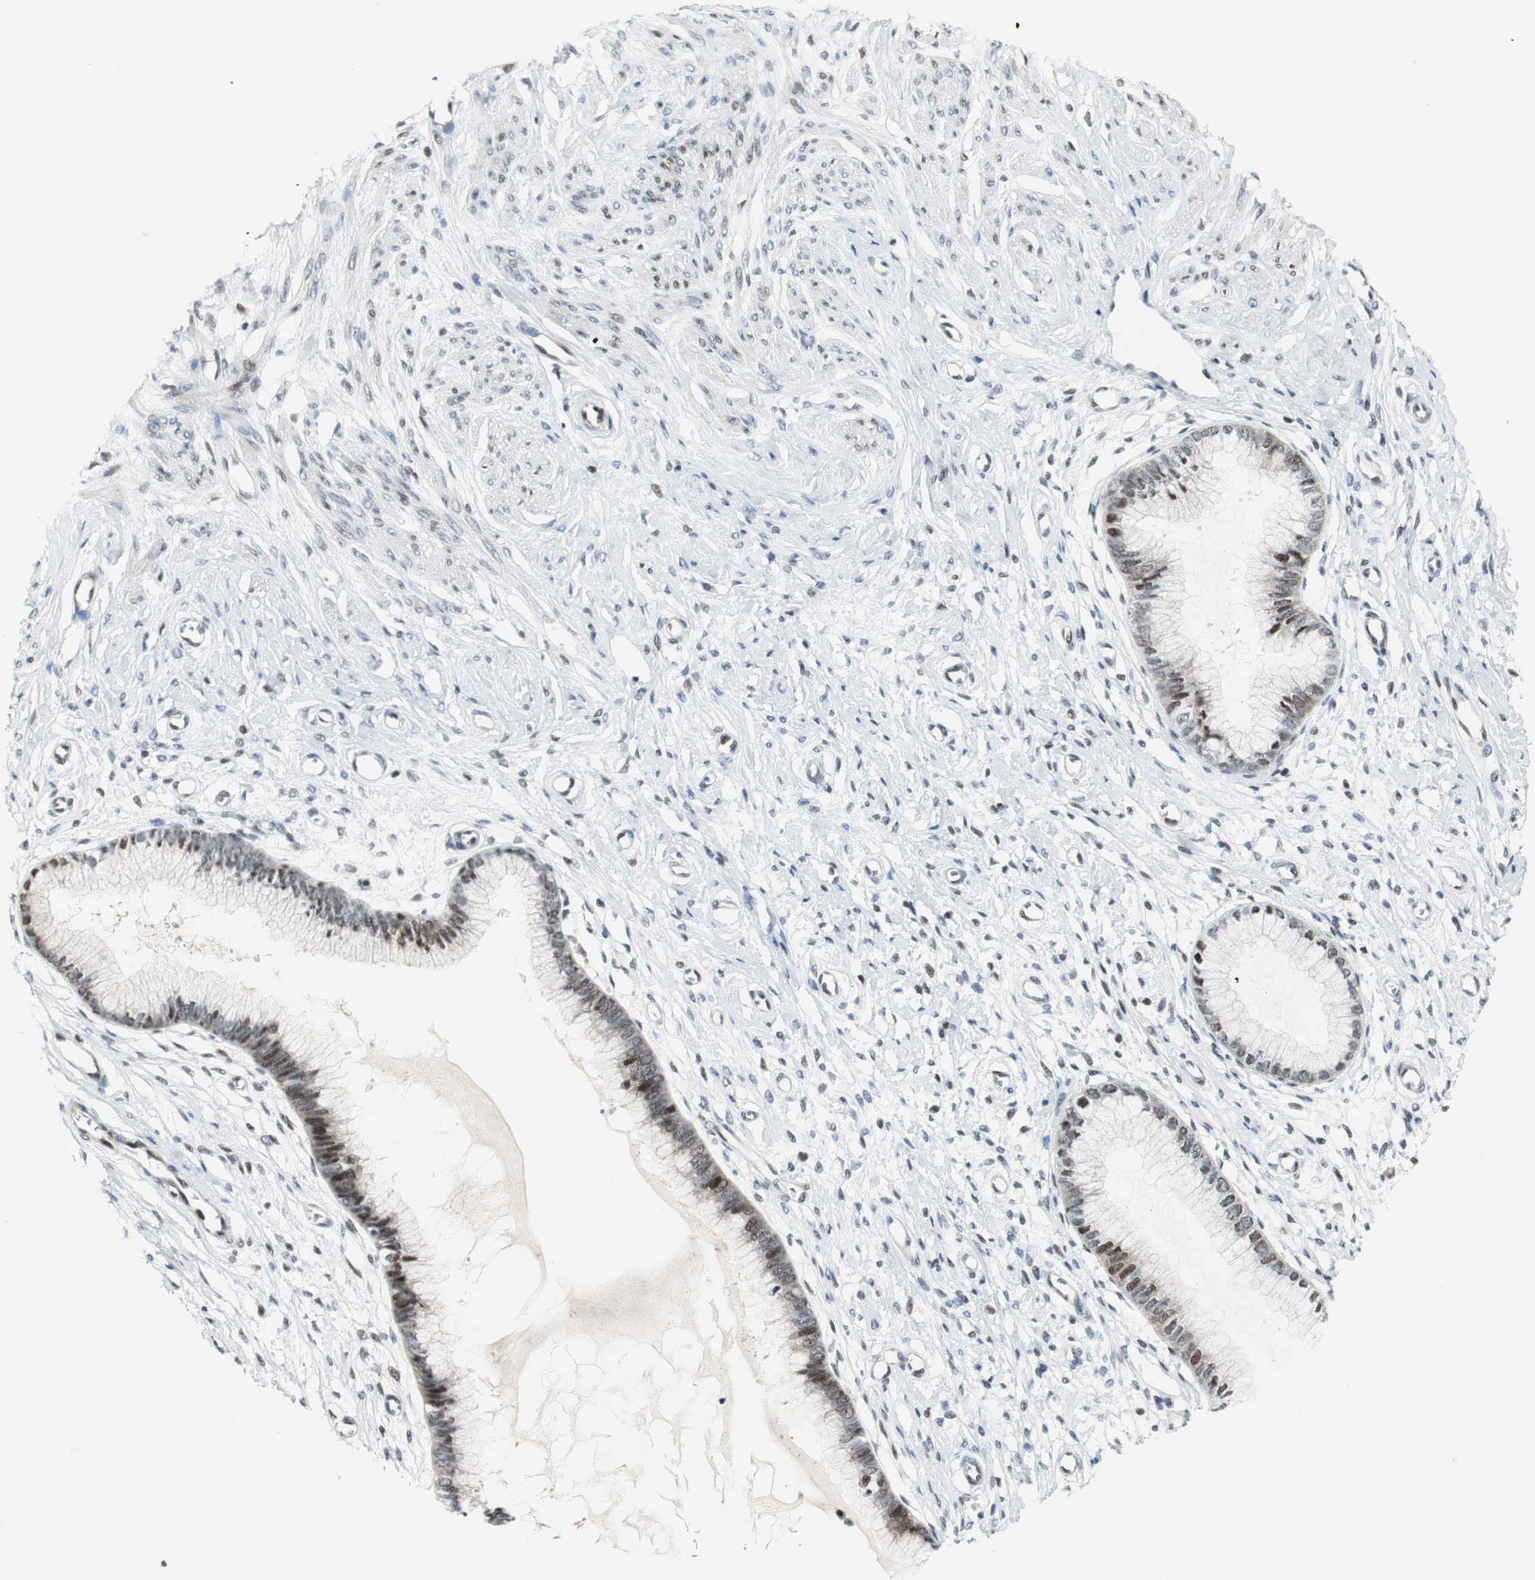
{"staining": {"intensity": "moderate", "quantity": "25%-75%", "location": "nuclear"}, "tissue": "cervix", "cell_type": "Glandular cells", "image_type": "normal", "snomed": [{"axis": "morphology", "description": "Normal tissue, NOS"}, {"axis": "topography", "description": "Cervix"}], "caption": "The photomicrograph displays a brown stain indicating the presence of a protein in the nuclear of glandular cells in cervix. (brown staining indicates protein expression, while blue staining denotes nuclei).", "gene": "RAD1", "patient": {"sex": "female", "age": 55}}